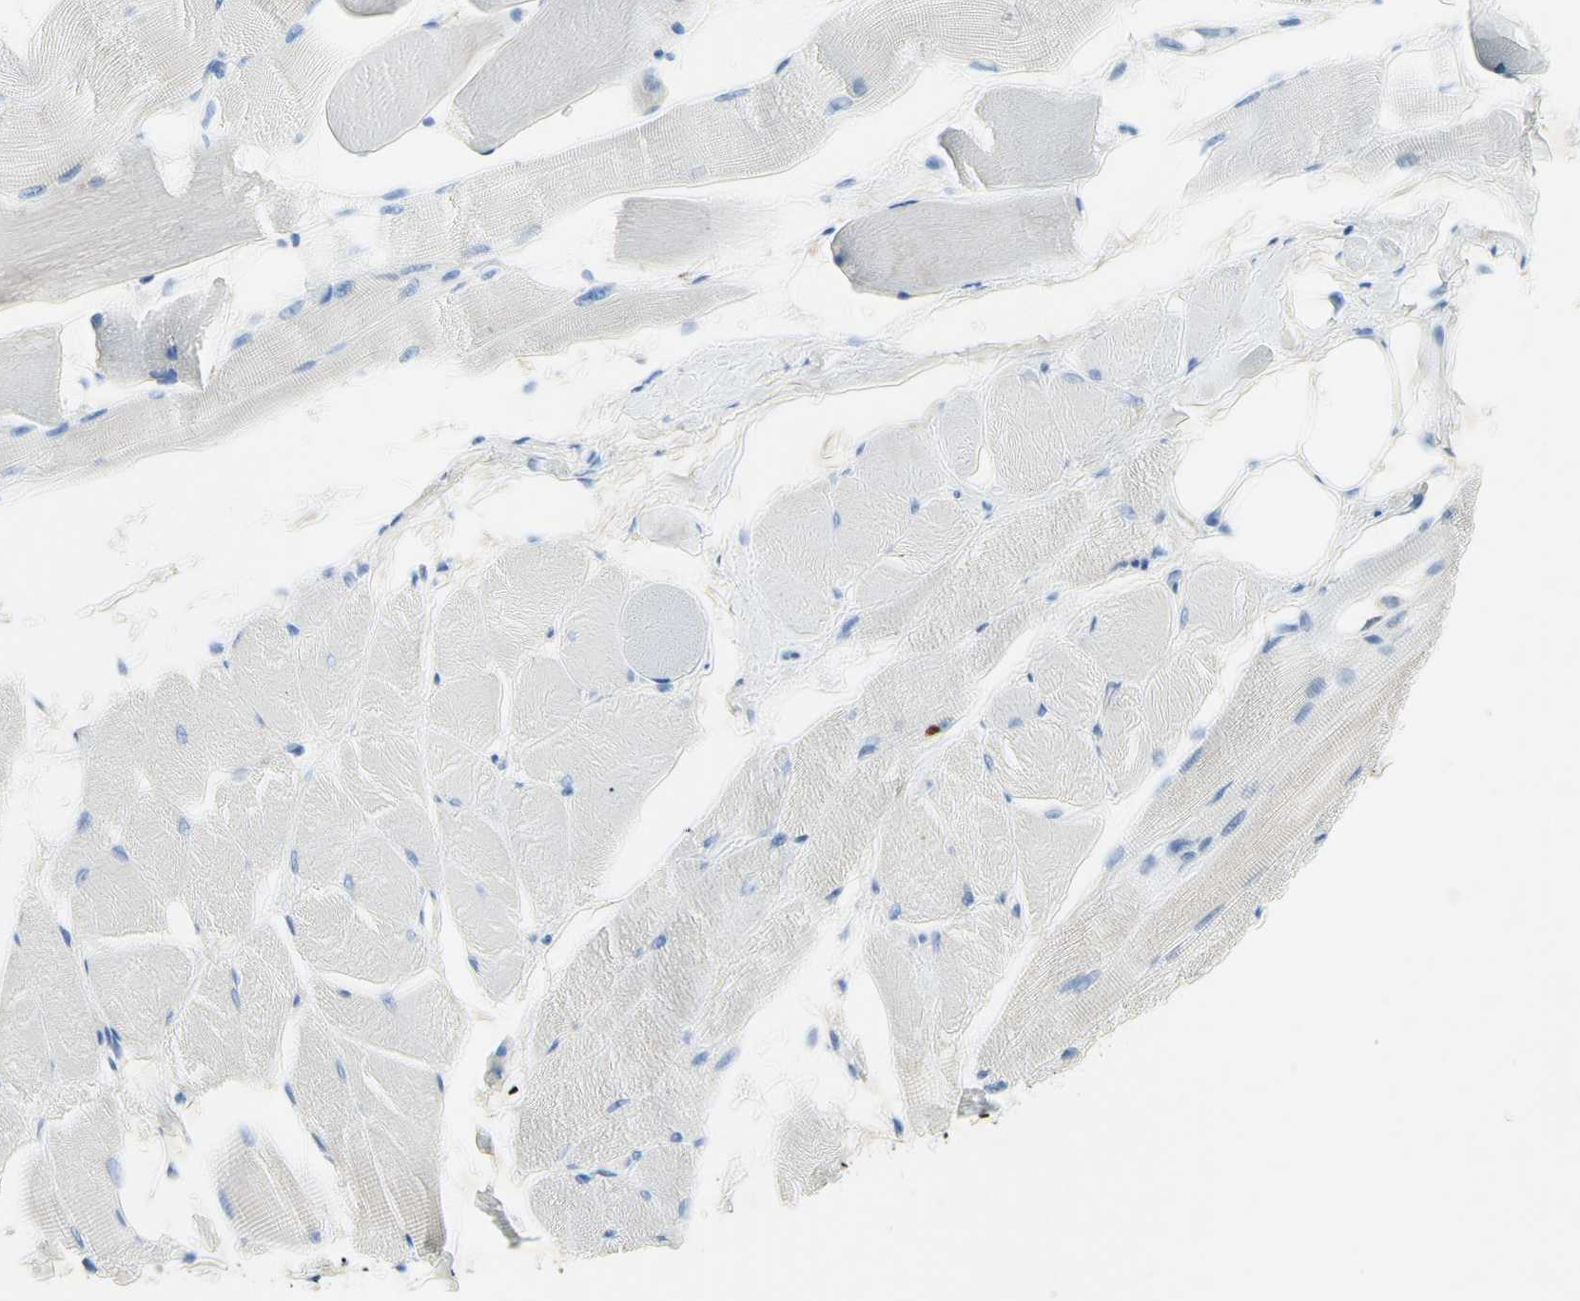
{"staining": {"intensity": "negative", "quantity": "none", "location": "none"}, "tissue": "skeletal muscle", "cell_type": "Myocytes", "image_type": "normal", "snomed": [{"axis": "morphology", "description": "Normal tissue, NOS"}, {"axis": "topography", "description": "Skeletal muscle"}, {"axis": "topography", "description": "Peripheral nerve tissue"}], "caption": "A micrograph of human skeletal muscle is negative for staining in myocytes. (Brightfield microscopy of DAB (3,3'-diaminobenzidine) immunohistochemistry at high magnification).", "gene": "MFF", "patient": {"sex": "female", "age": 84}}